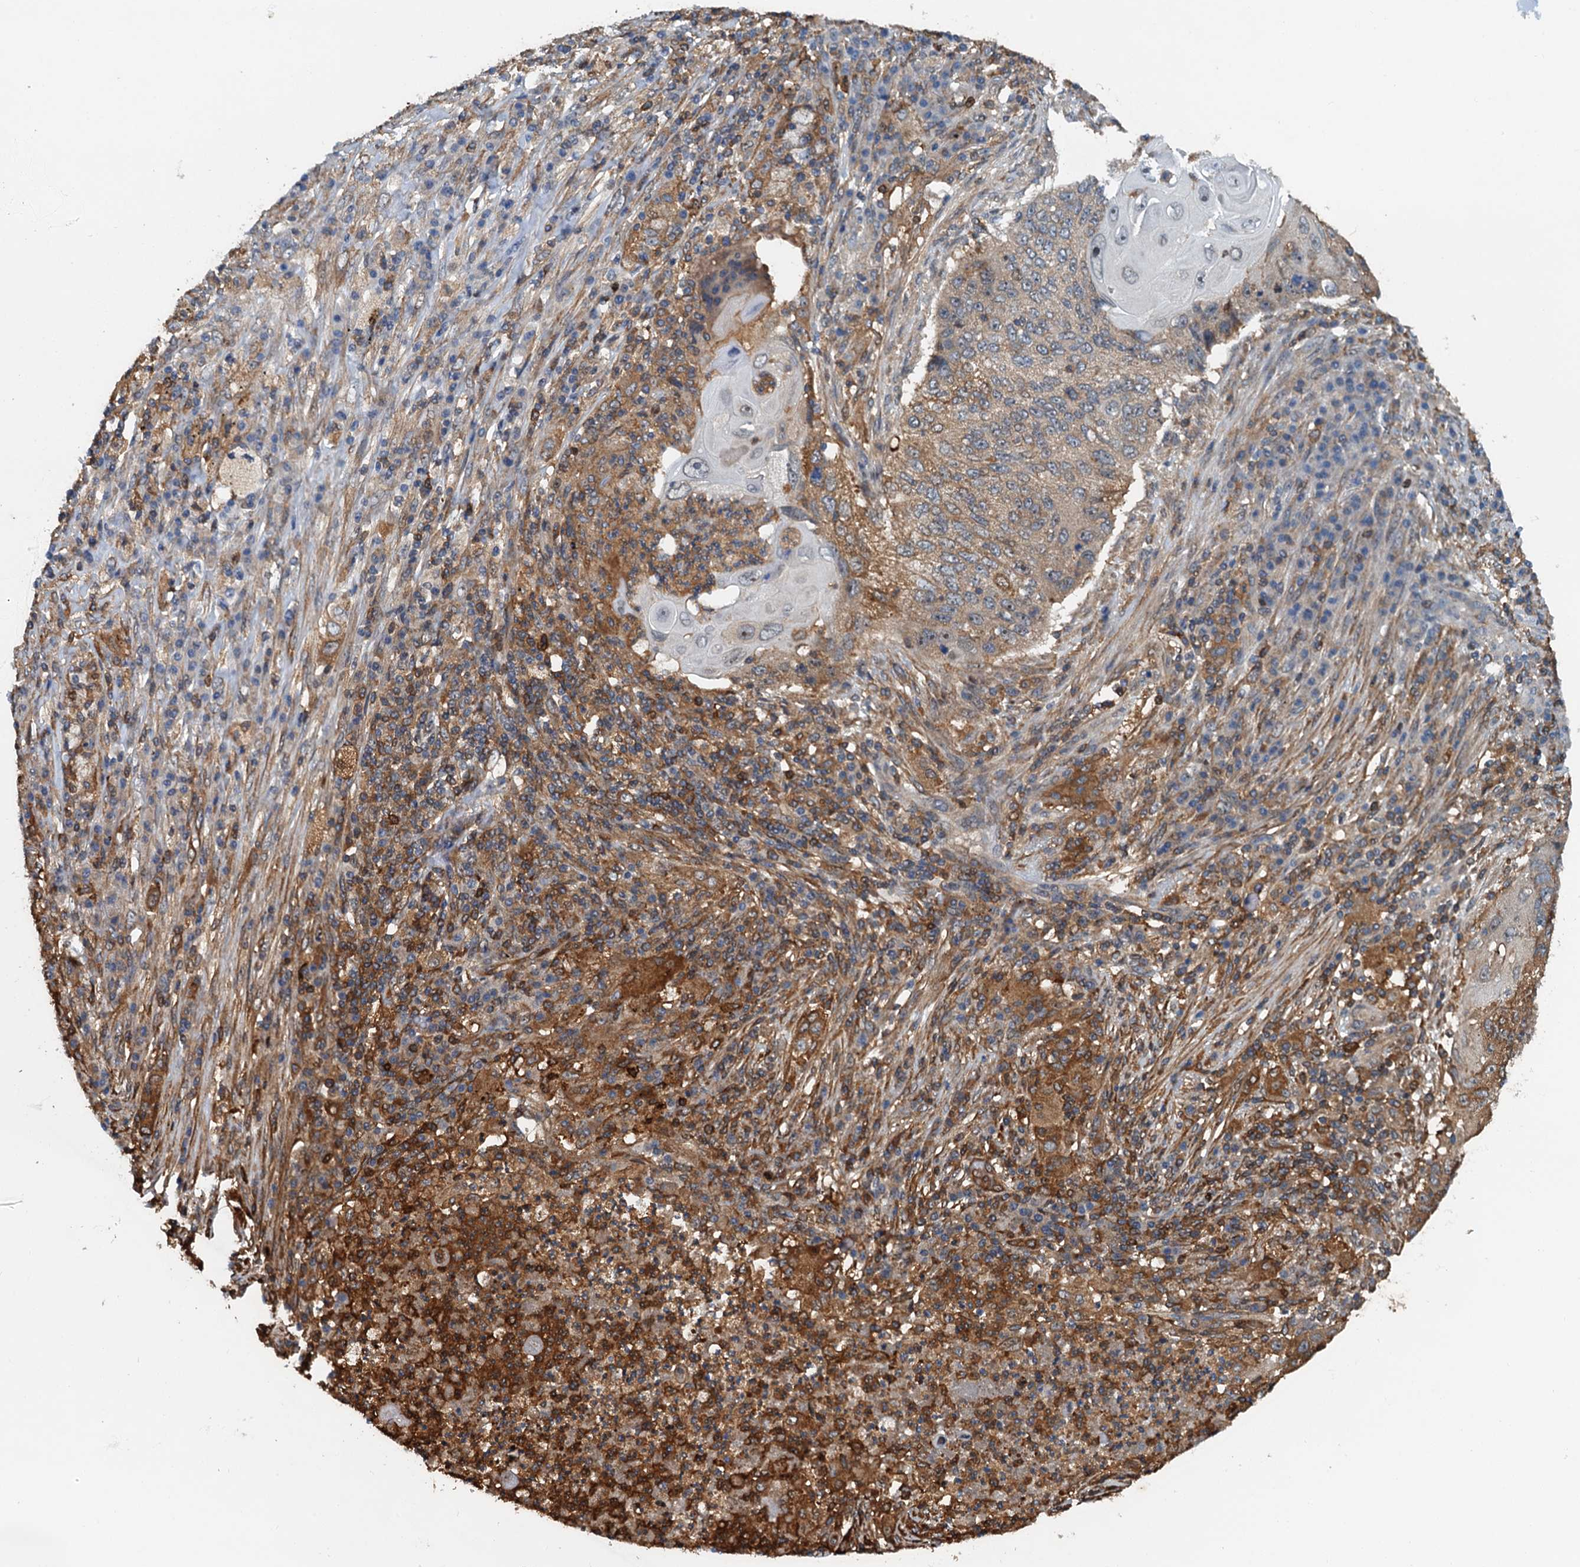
{"staining": {"intensity": "moderate", "quantity": "25%-75%", "location": "cytoplasmic/membranous"}, "tissue": "lung cancer", "cell_type": "Tumor cells", "image_type": "cancer", "snomed": [{"axis": "morphology", "description": "Squamous cell carcinoma, NOS"}, {"axis": "topography", "description": "Lung"}], "caption": "Immunohistochemical staining of lung cancer demonstrates medium levels of moderate cytoplasmic/membranous protein positivity in about 25%-75% of tumor cells.", "gene": "USP6NL", "patient": {"sex": "female", "age": 63}}